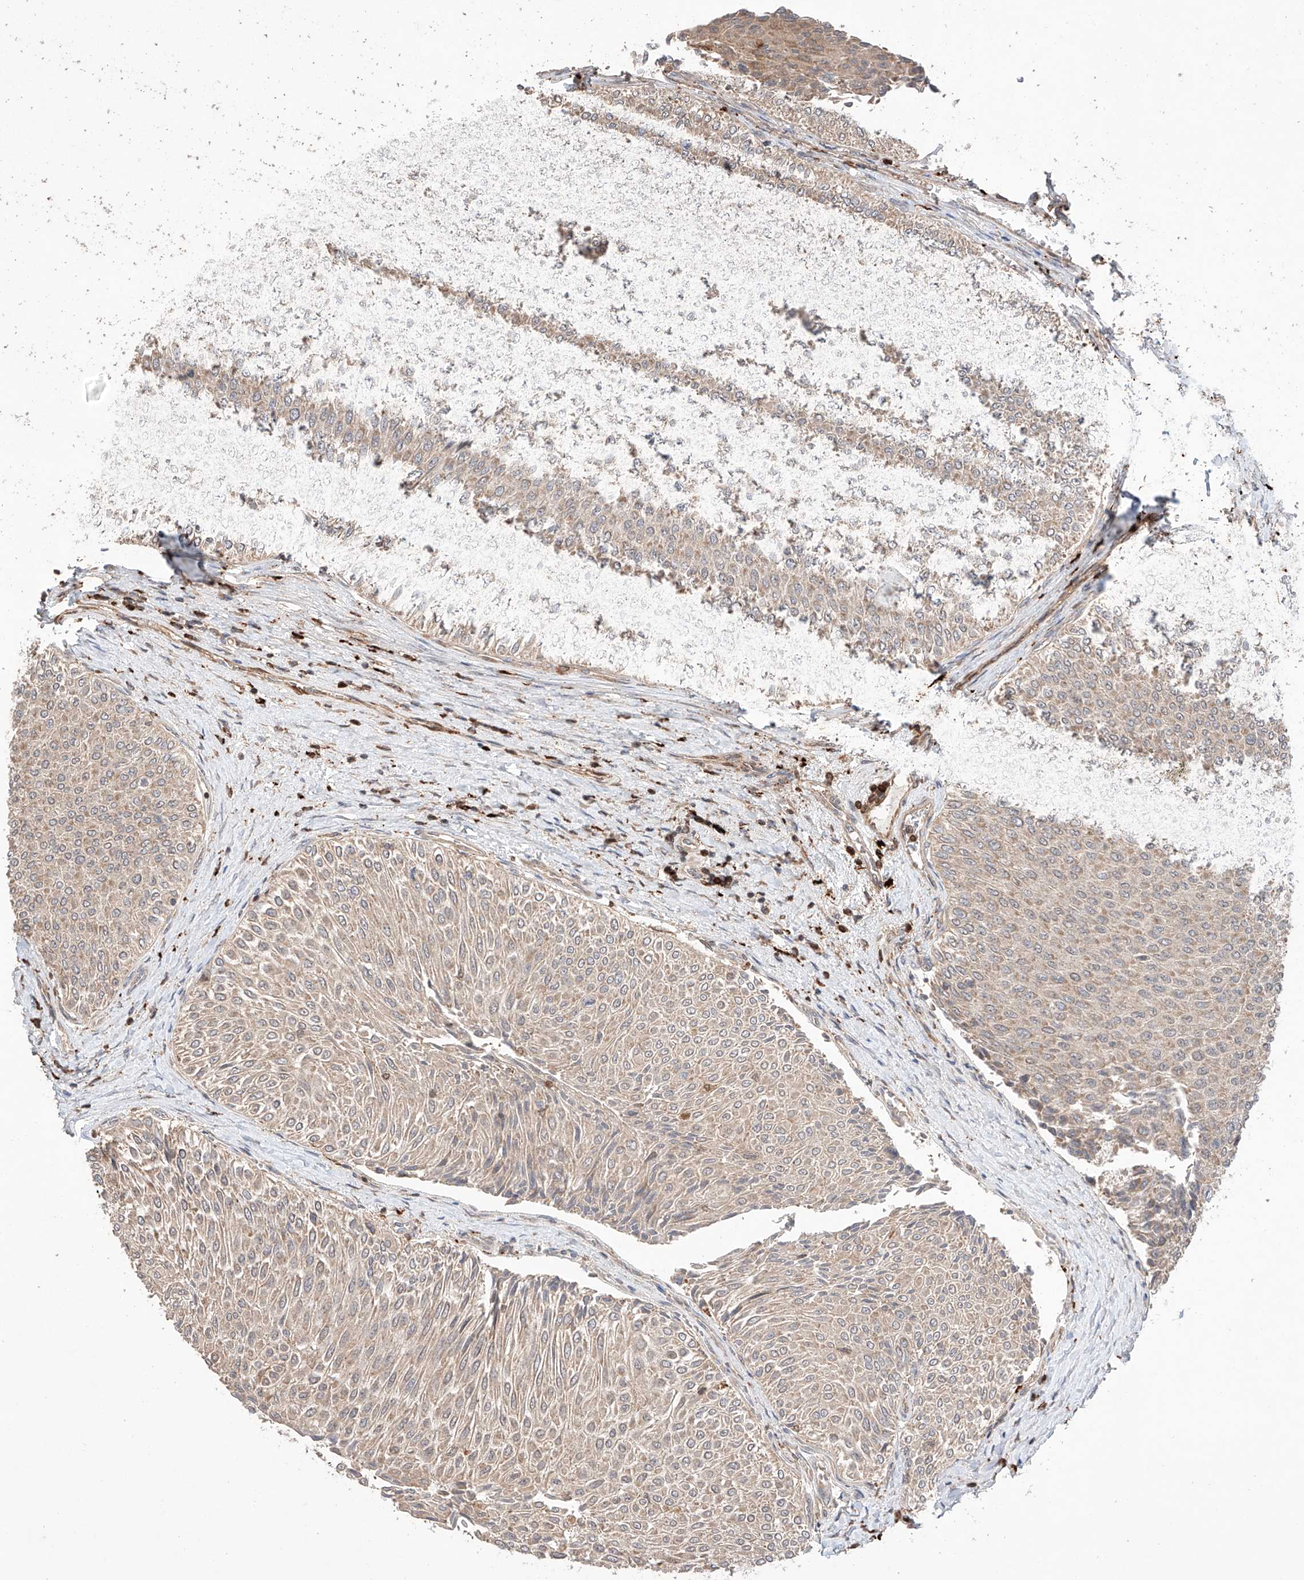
{"staining": {"intensity": "weak", "quantity": "25%-75%", "location": "cytoplasmic/membranous"}, "tissue": "urothelial cancer", "cell_type": "Tumor cells", "image_type": "cancer", "snomed": [{"axis": "morphology", "description": "Urothelial carcinoma, Low grade"}, {"axis": "topography", "description": "Urinary bladder"}], "caption": "Immunohistochemistry (IHC) image of urothelial cancer stained for a protein (brown), which shows low levels of weak cytoplasmic/membranous positivity in about 25%-75% of tumor cells.", "gene": "IGSF22", "patient": {"sex": "male", "age": 78}}